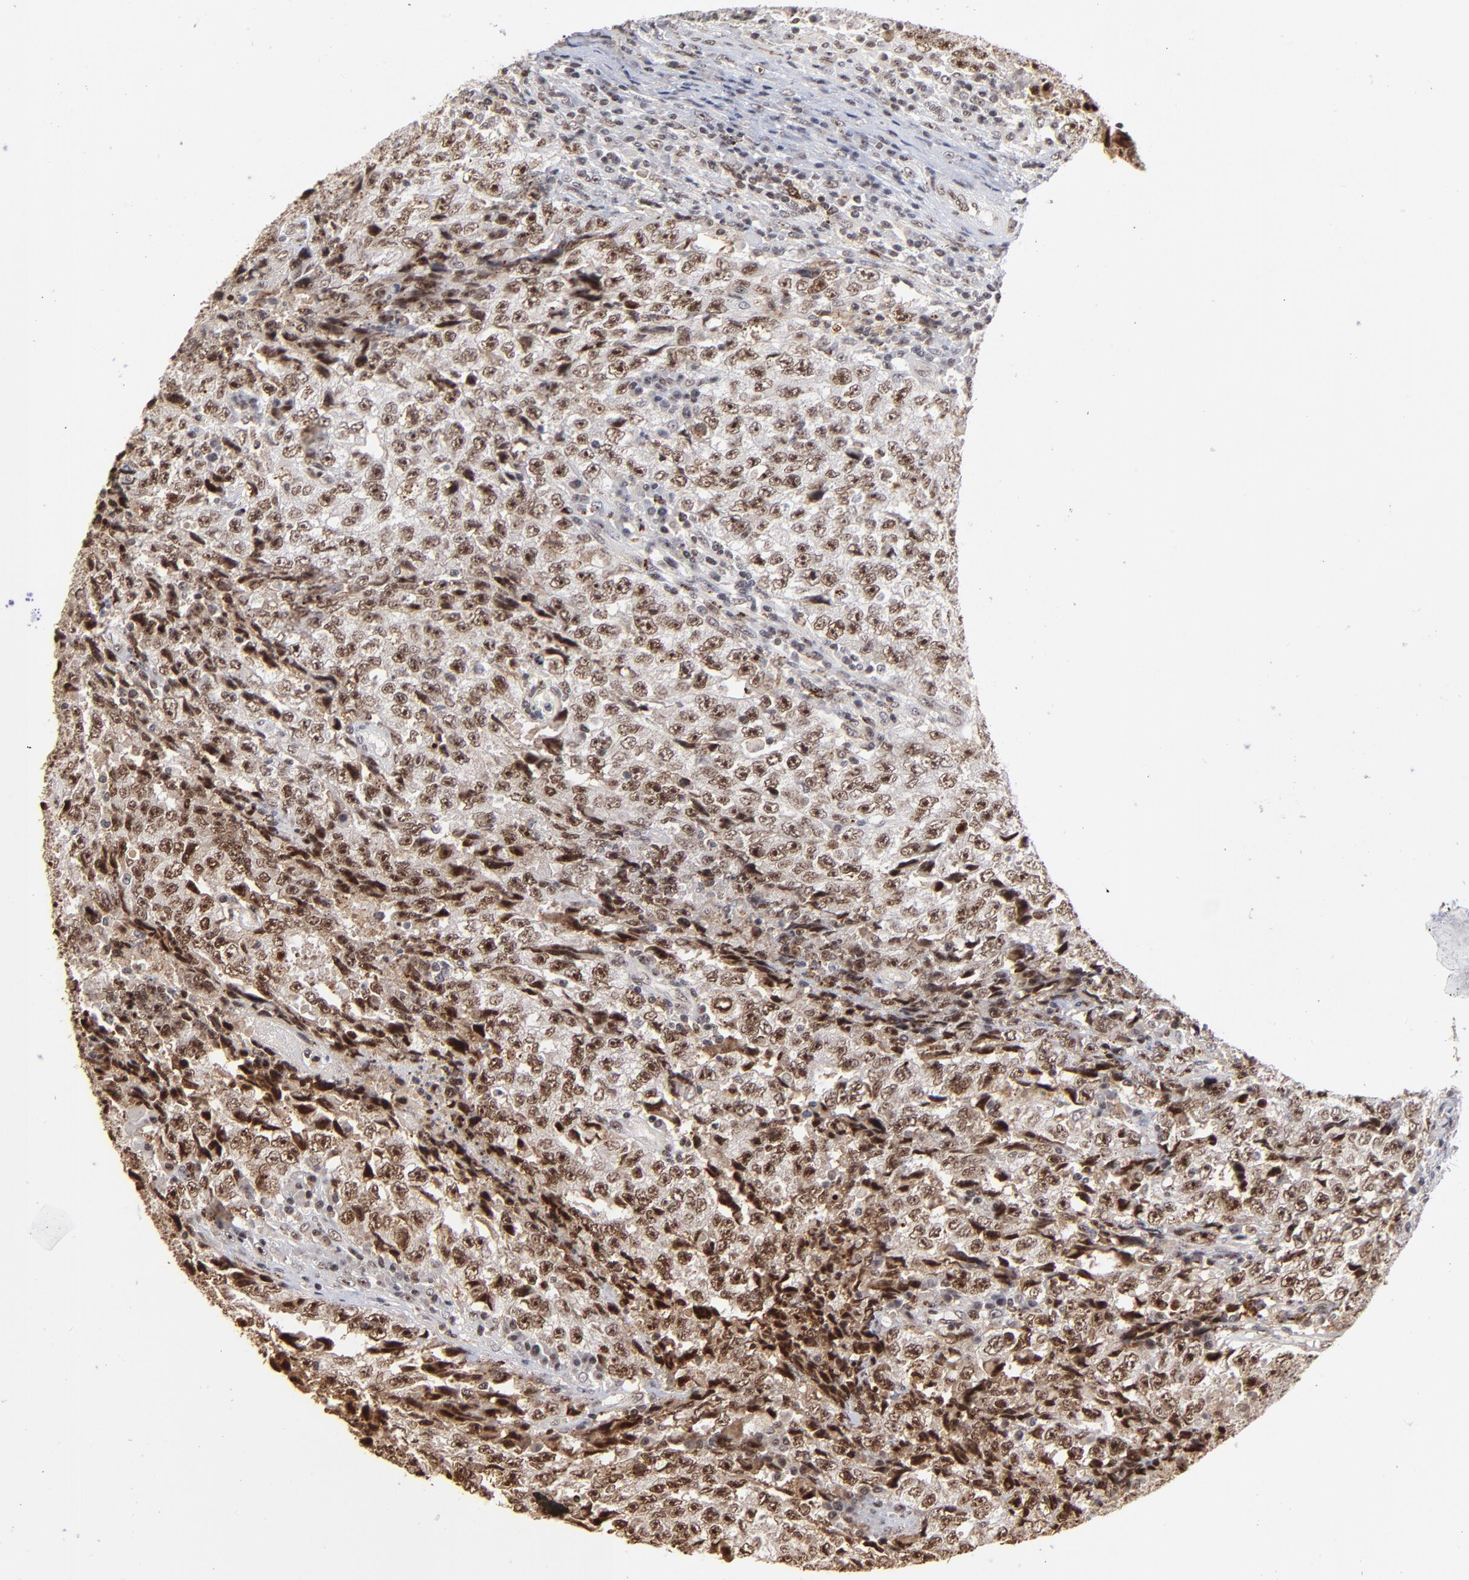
{"staining": {"intensity": "moderate", "quantity": ">75%", "location": "cytoplasmic/membranous,nuclear"}, "tissue": "testis cancer", "cell_type": "Tumor cells", "image_type": "cancer", "snomed": [{"axis": "morphology", "description": "Necrosis, NOS"}, {"axis": "morphology", "description": "Carcinoma, Embryonal, NOS"}, {"axis": "topography", "description": "Testis"}], "caption": "Immunohistochemical staining of testis cancer (embryonal carcinoma) displays medium levels of moderate cytoplasmic/membranous and nuclear protein expression in about >75% of tumor cells.", "gene": "ZNF146", "patient": {"sex": "male", "age": 19}}